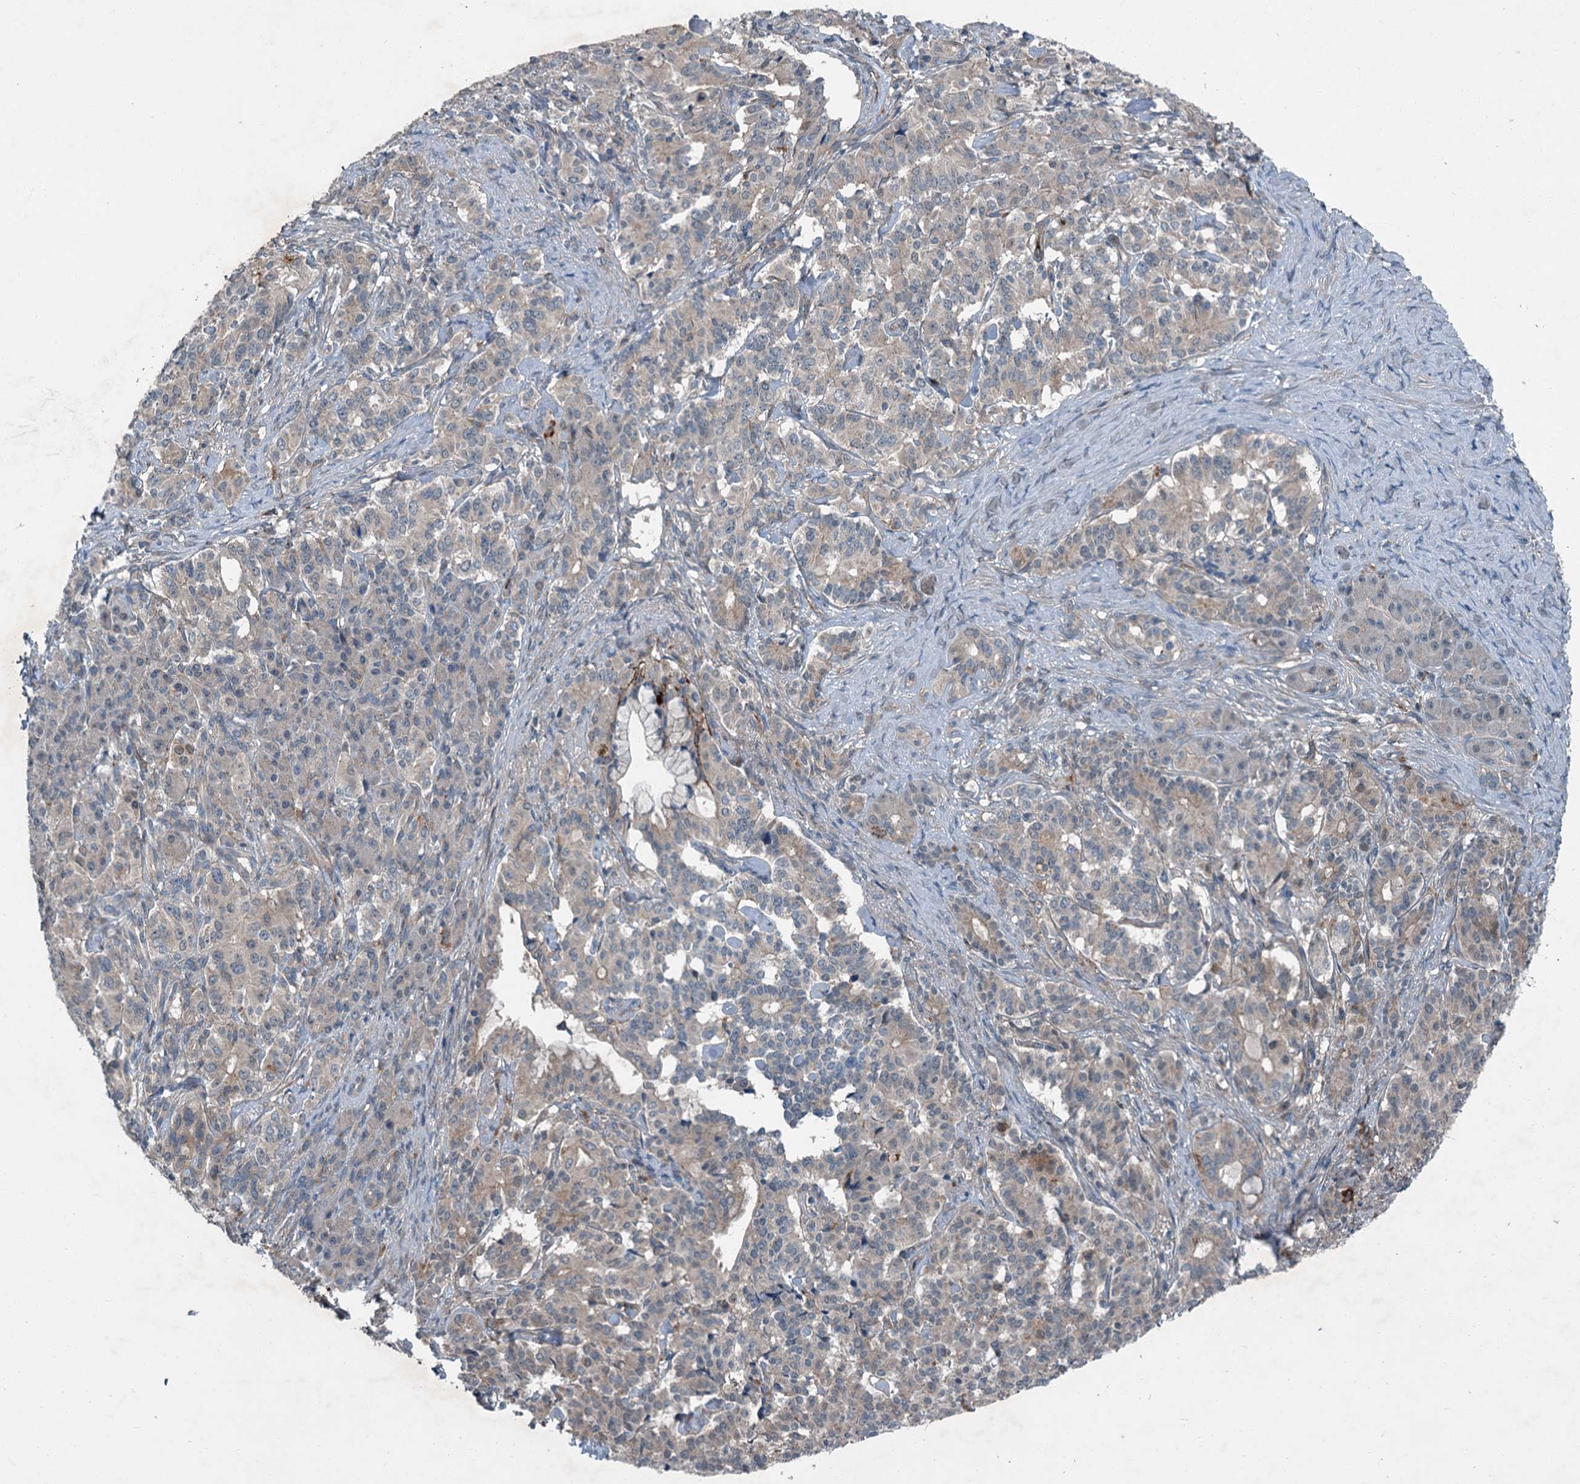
{"staining": {"intensity": "weak", "quantity": "25%-75%", "location": "cytoplasmic/membranous"}, "tissue": "pancreatic cancer", "cell_type": "Tumor cells", "image_type": "cancer", "snomed": [{"axis": "morphology", "description": "Adenocarcinoma, NOS"}, {"axis": "topography", "description": "Pancreas"}], "caption": "Tumor cells reveal low levels of weak cytoplasmic/membranous positivity in about 25%-75% of cells in human pancreatic cancer (adenocarcinoma). Using DAB (3,3'-diaminobenzidine) (brown) and hematoxylin (blue) stains, captured at high magnification using brightfield microscopy.", "gene": "AXL", "patient": {"sex": "female", "age": 74}}